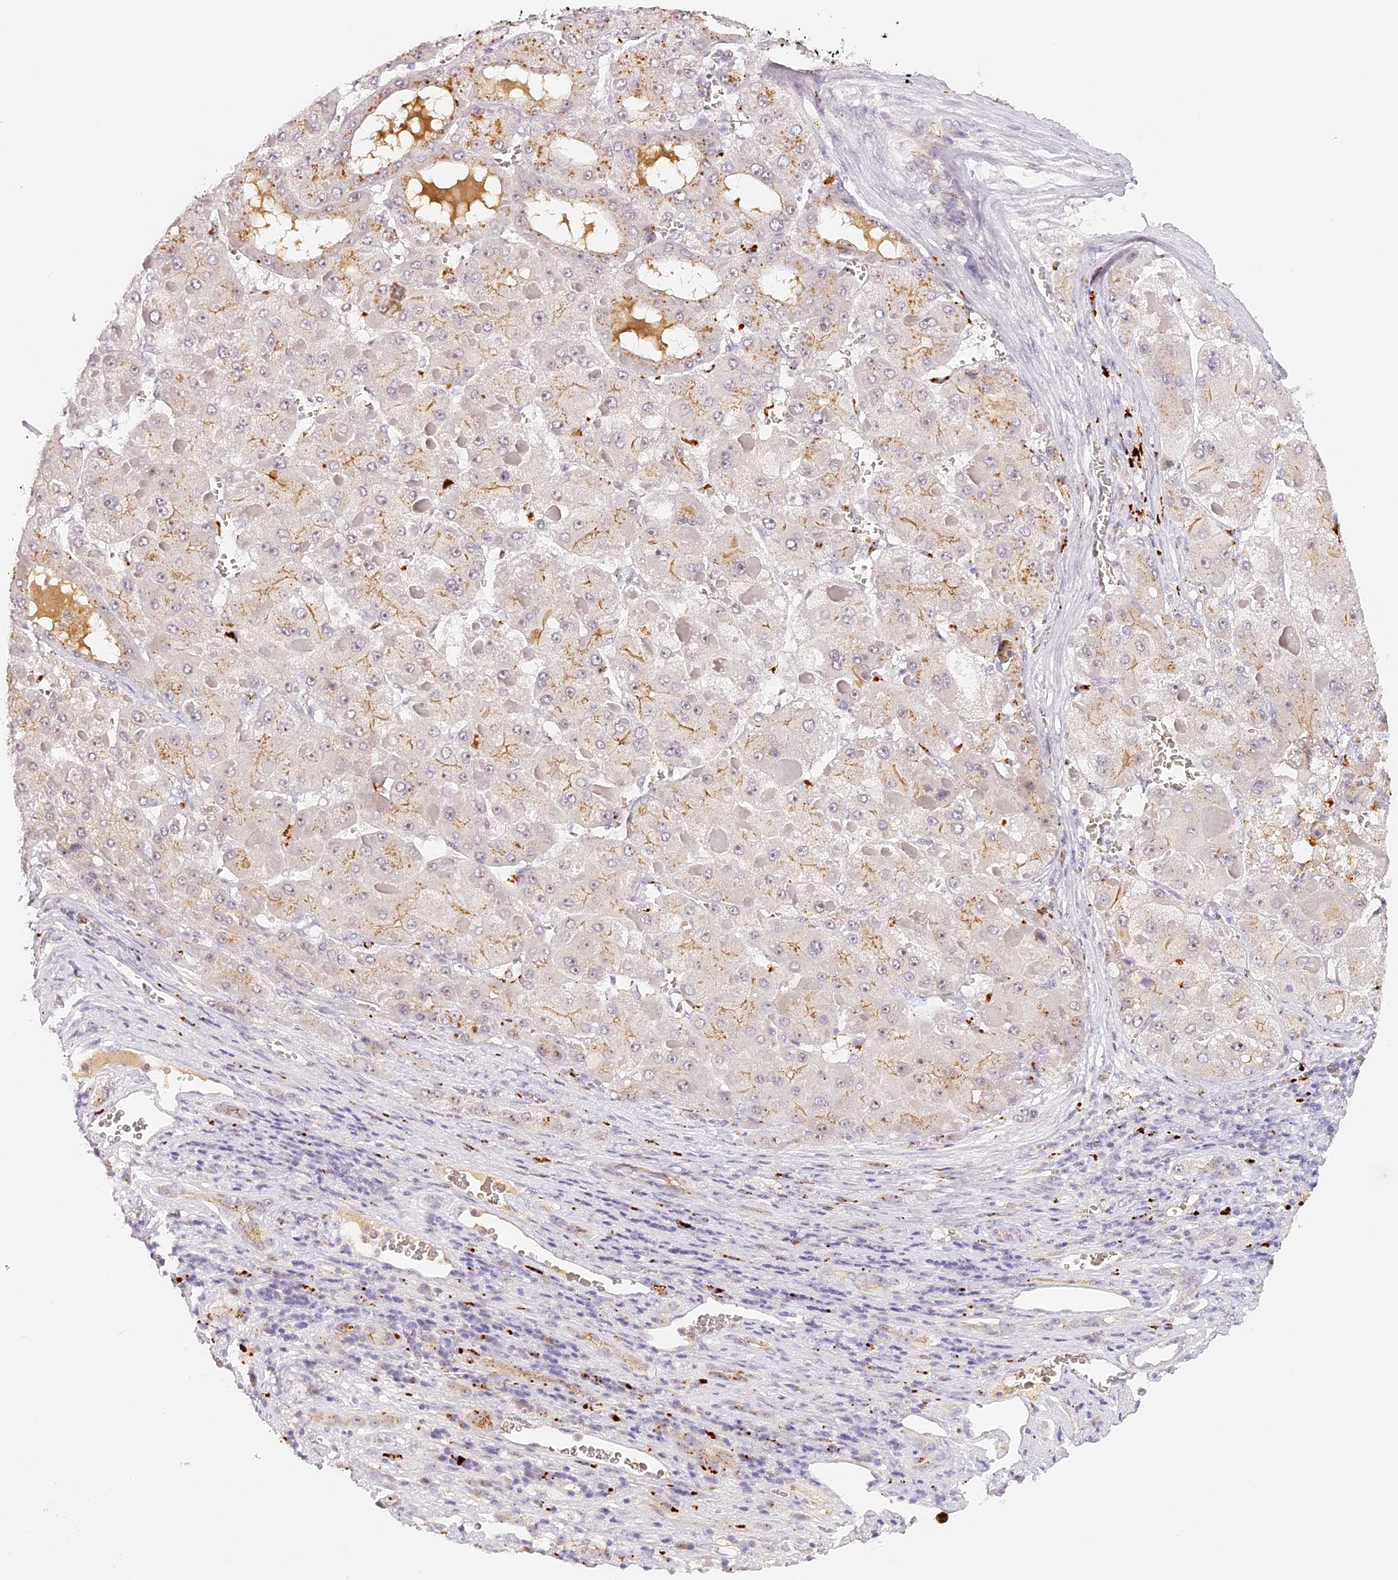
{"staining": {"intensity": "weak", "quantity": "<25%", "location": "cytoplasmic/membranous"}, "tissue": "liver cancer", "cell_type": "Tumor cells", "image_type": "cancer", "snomed": [{"axis": "morphology", "description": "Carcinoma, Hepatocellular, NOS"}, {"axis": "topography", "description": "Liver"}], "caption": "Liver cancer (hepatocellular carcinoma) stained for a protein using immunohistochemistry (IHC) exhibits no positivity tumor cells.", "gene": "ELL3", "patient": {"sex": "female", "age": 73}}